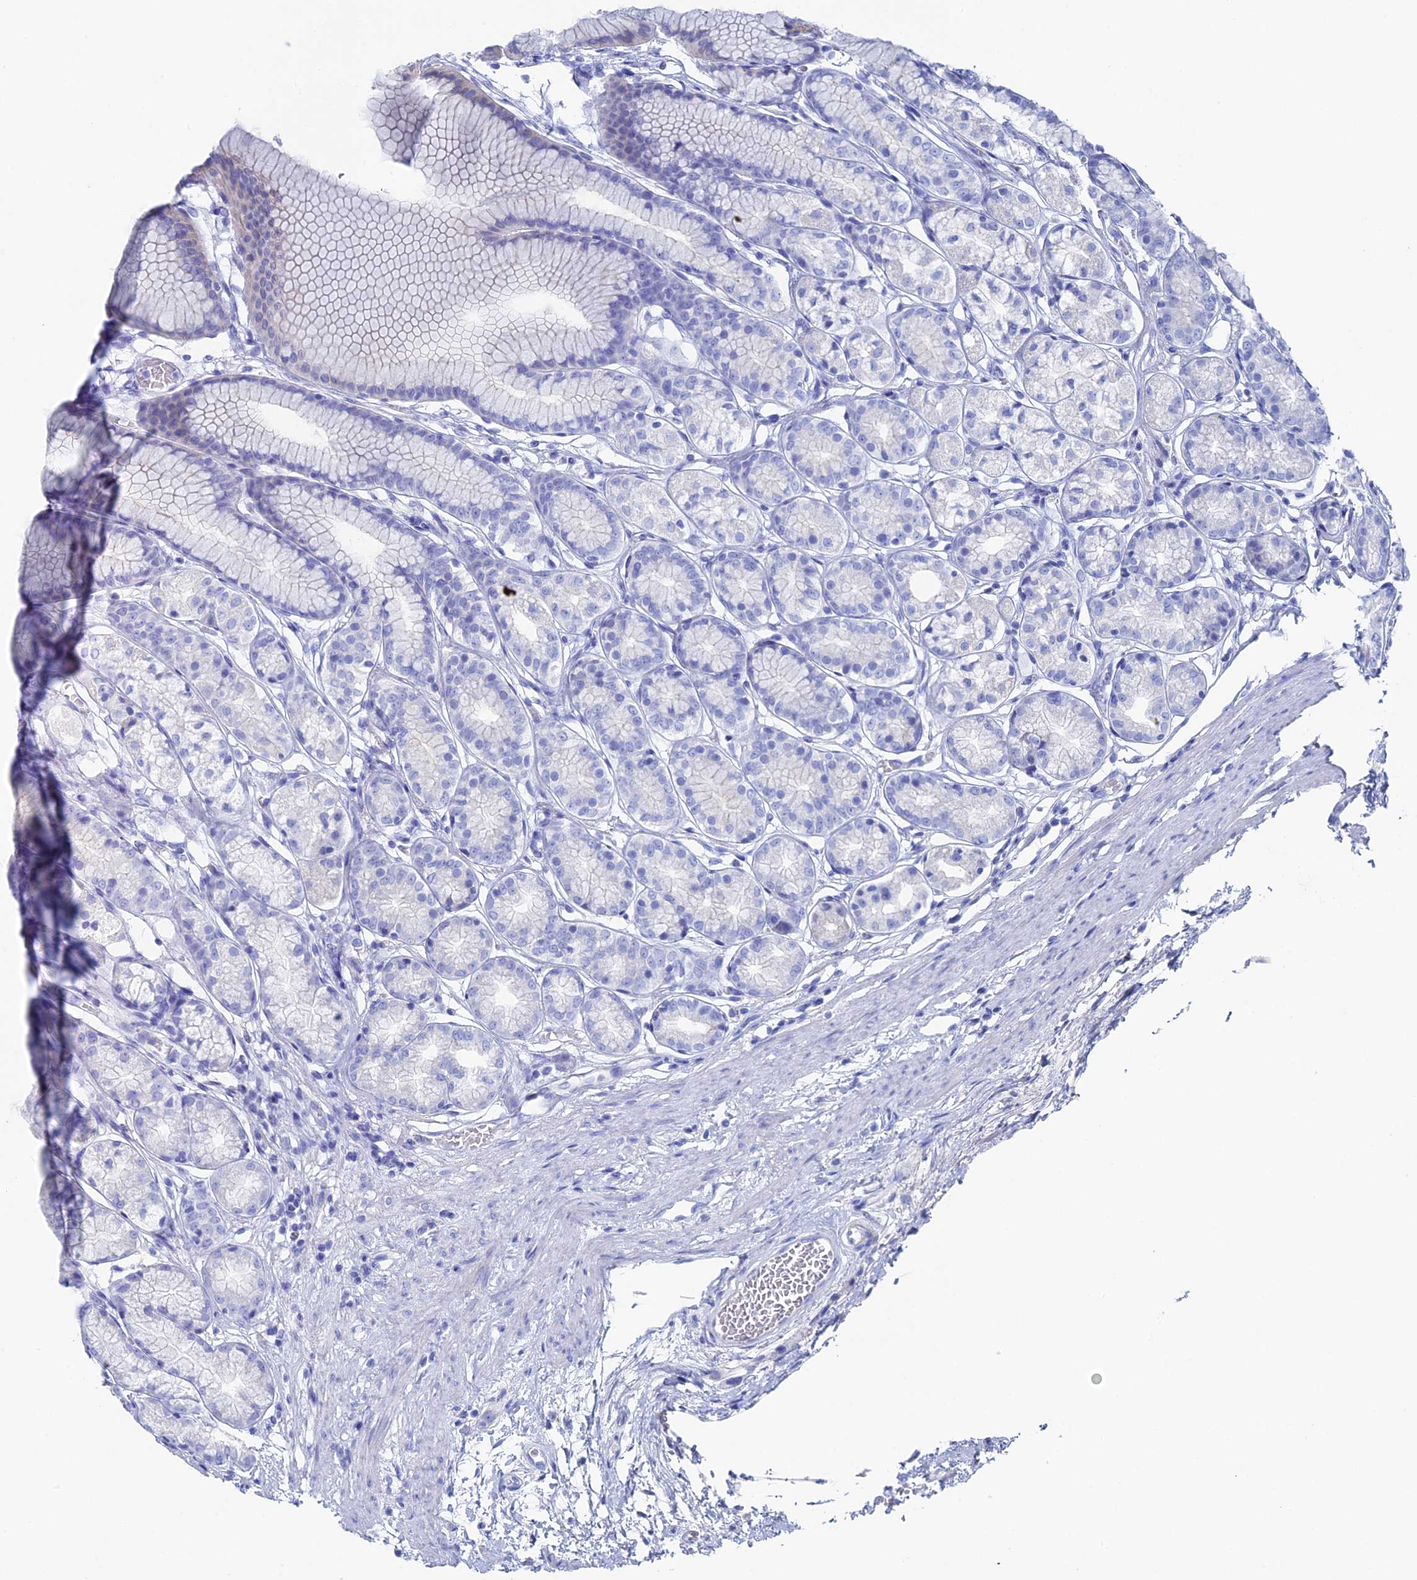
{"staining": {"intensity": "negative", "quantity": "none", "location": "none"}, "tissue": "stomach", "cell_type": "Glandular cells", "image_type": "normal", "snomed": [{"axis": "morphology", "description": "Normal tissue, NOS"}, {"axis": "morphology", "description": "Adenocarcinoma, NOS"}, {"axis": "morphology", "description": "Adenocarcinoma, High grade"}, {"axis": "topography", "description": "Stomach, upper"}, {"axis": "topography", "description": "Stomach"}], "caption": "DAB immunohistochemical staining of normal stomach exhibits no significant positivity in glandular cells. Nuclei are stained in blue.", "gene": "UNC119", "patient": {"sex": "female", "age": 65}}